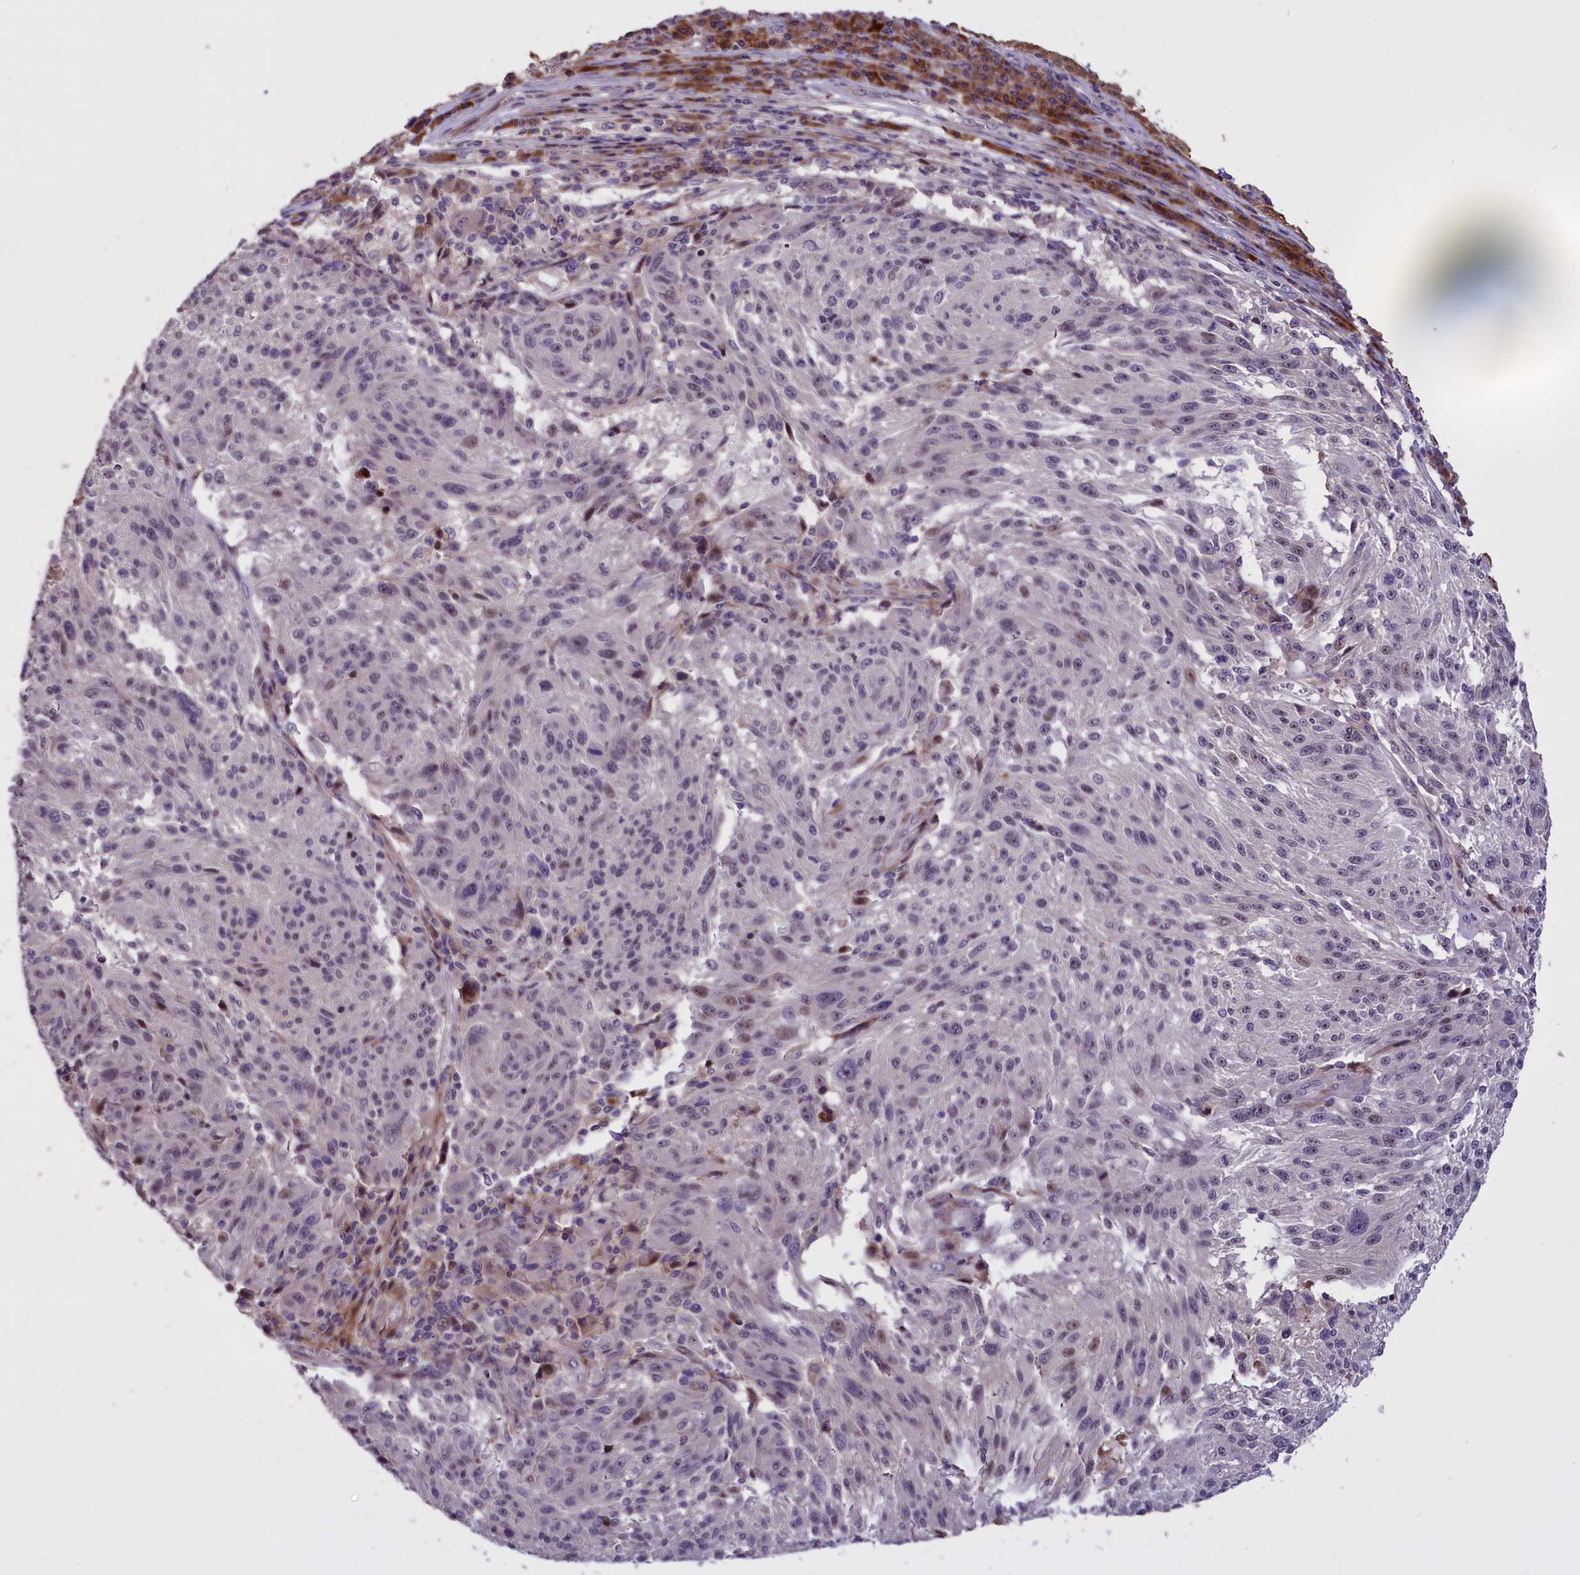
{"staining": {"intensity": "weak", "quantity": "<25%", "location": "nuclear"}, "tissue": "melanoma", "cell_type": "Tumor cells", "image_type": "cancer", "snomed": [{"axis": "morphology", "description": "Malignant melanoma, NOS"}, {"axis": "topography", "description": "Skin"}], "caption": "Immunohistochemistry histopathology image of human melanoma stained for a protein (brown), which shows no expression in tumor cells. The staining is performed using DAB brown chromogen with nuclei counter-stained in using hematoxylin.", "gene": "ENHO", "patient": {"sex": "male", "age": 53}}